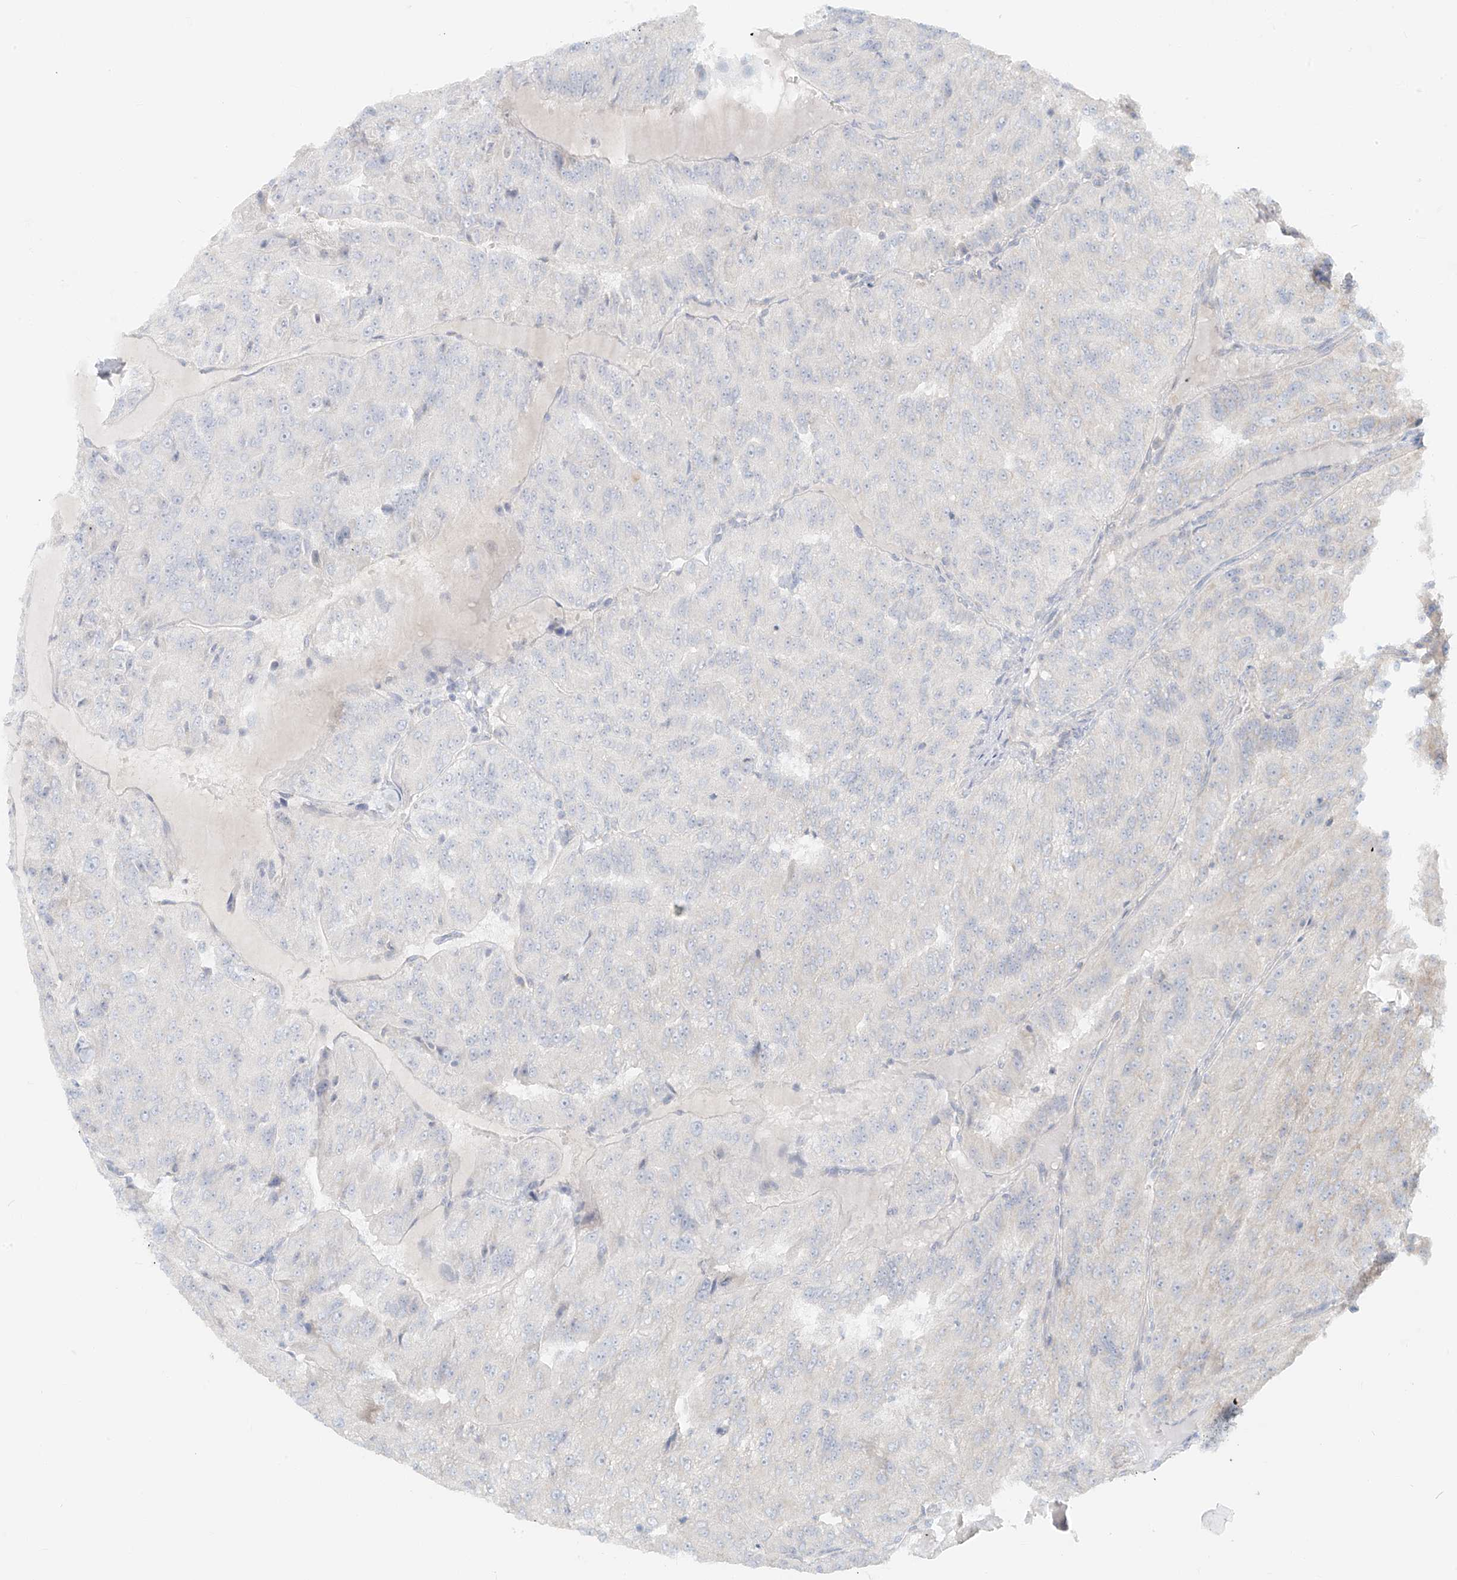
{"staining": {"intensity": "negative", "quantity": "none", "location": "none"}, "tissue": "renal cancer", "cell_type": "Tumor cells", "image_type": "cancer", "snomed": [{"axis": "morphology", "description": "Adenocarcinoma, NOS"}, {"axis": "topography", "description": "Kidney"}], "caption": "DAB (3,3'-diaminobenzidine) immunohistochemical staining of human adenocarcinoma (renal) exhibits no significant positivity in tumor cells.", "gene": "UST", "patient": {"sex": "female", "age": 63}}